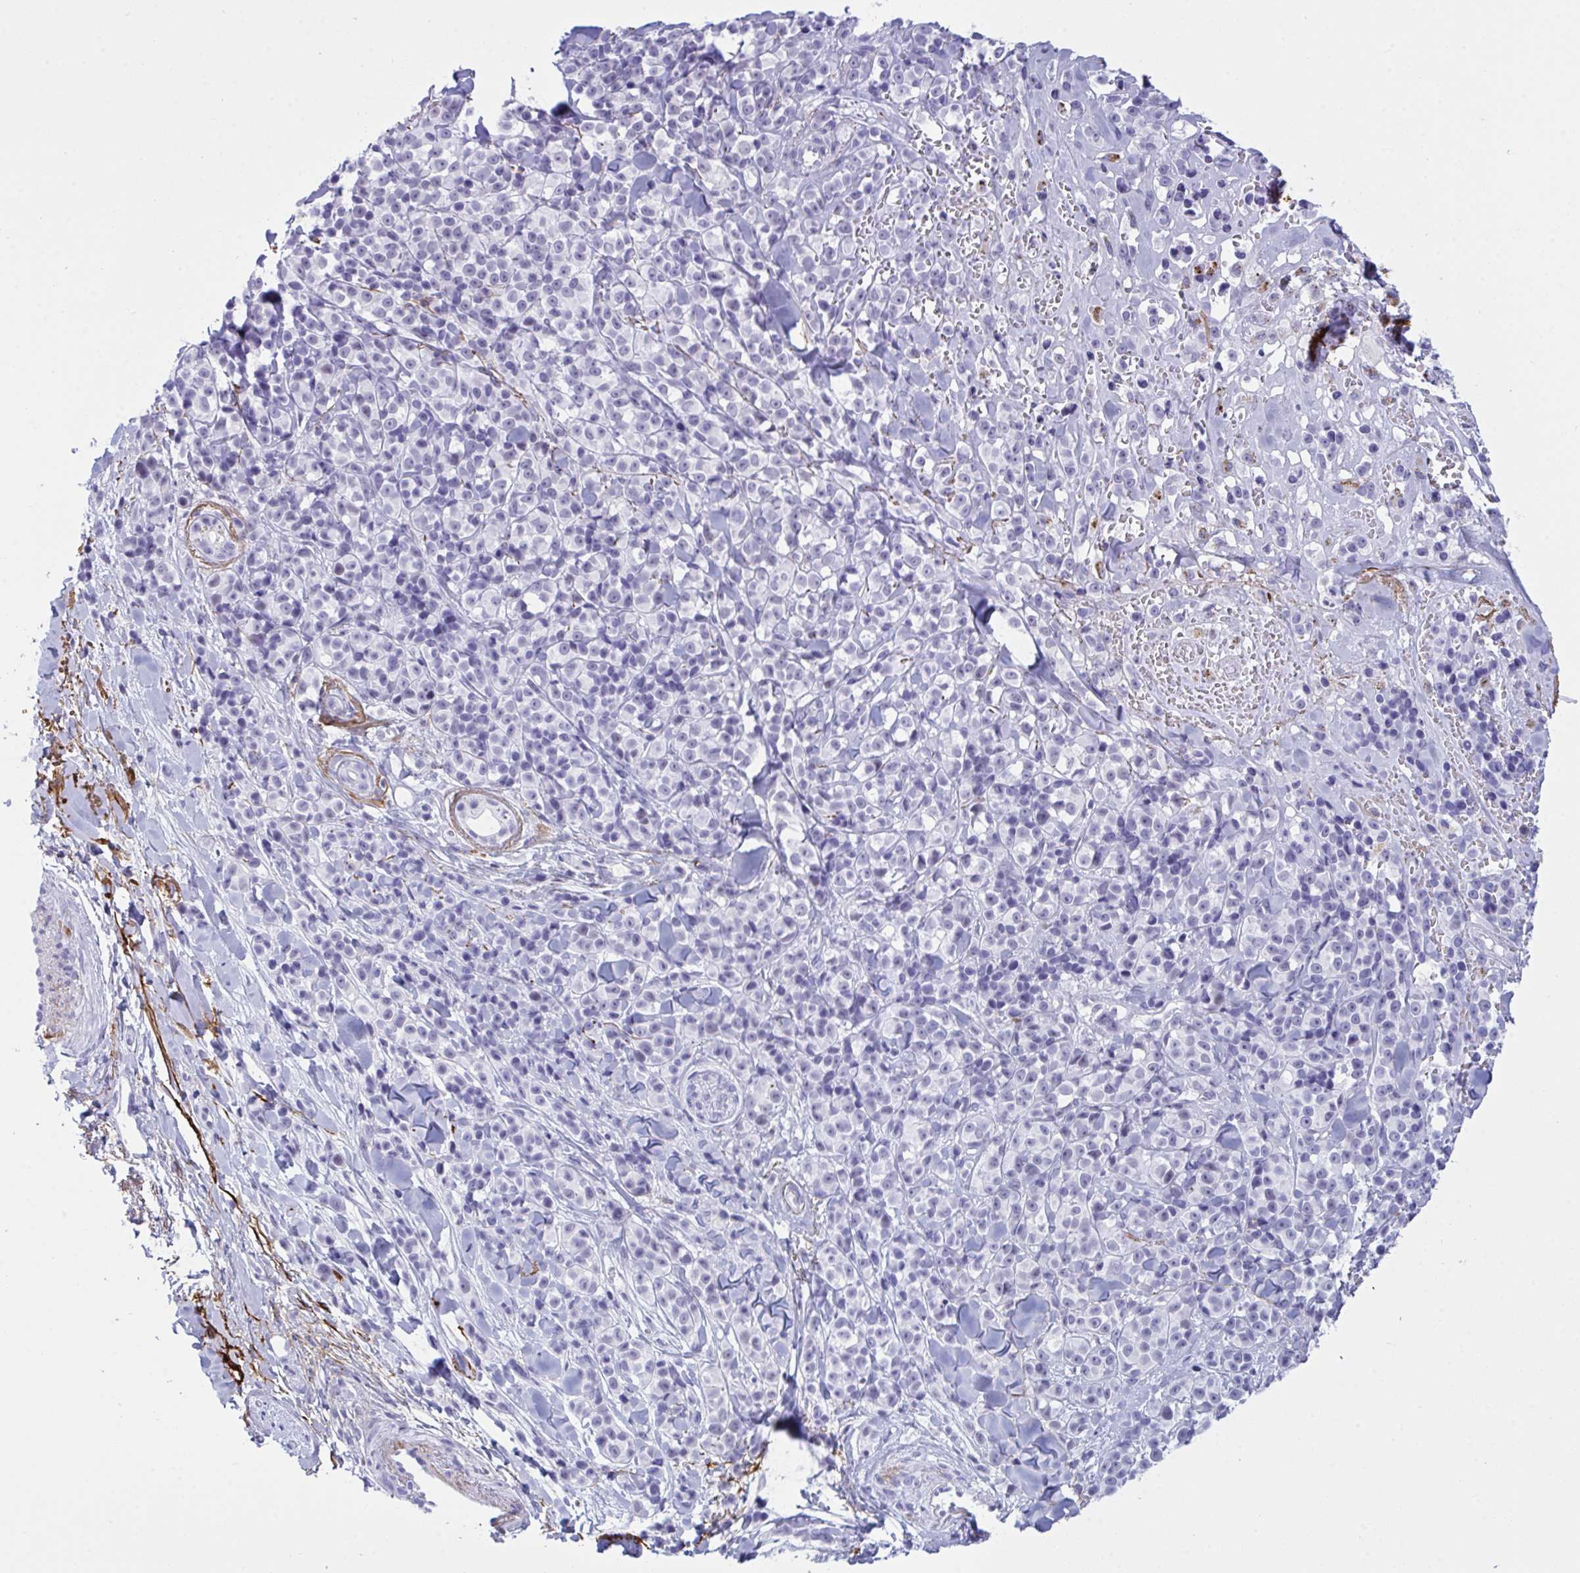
{"staining": {"intensity": "negative", "quantity": "none", "location": "none"}, "tissue": "melanoma", "cell_type": "Tumor cells", "image_type": "cancer", "snomed": [{"axis": "morphology", "description": "Malignant melanoma, NOS"}, {"axis": "topography", "description": "Skin"}], "caption": "A histopathology image of malignant melanoma stained for a protein reveals no brown staining in tumor cells.", "gene": "ELN", "patient": {"sex": "male", "age": 85}}